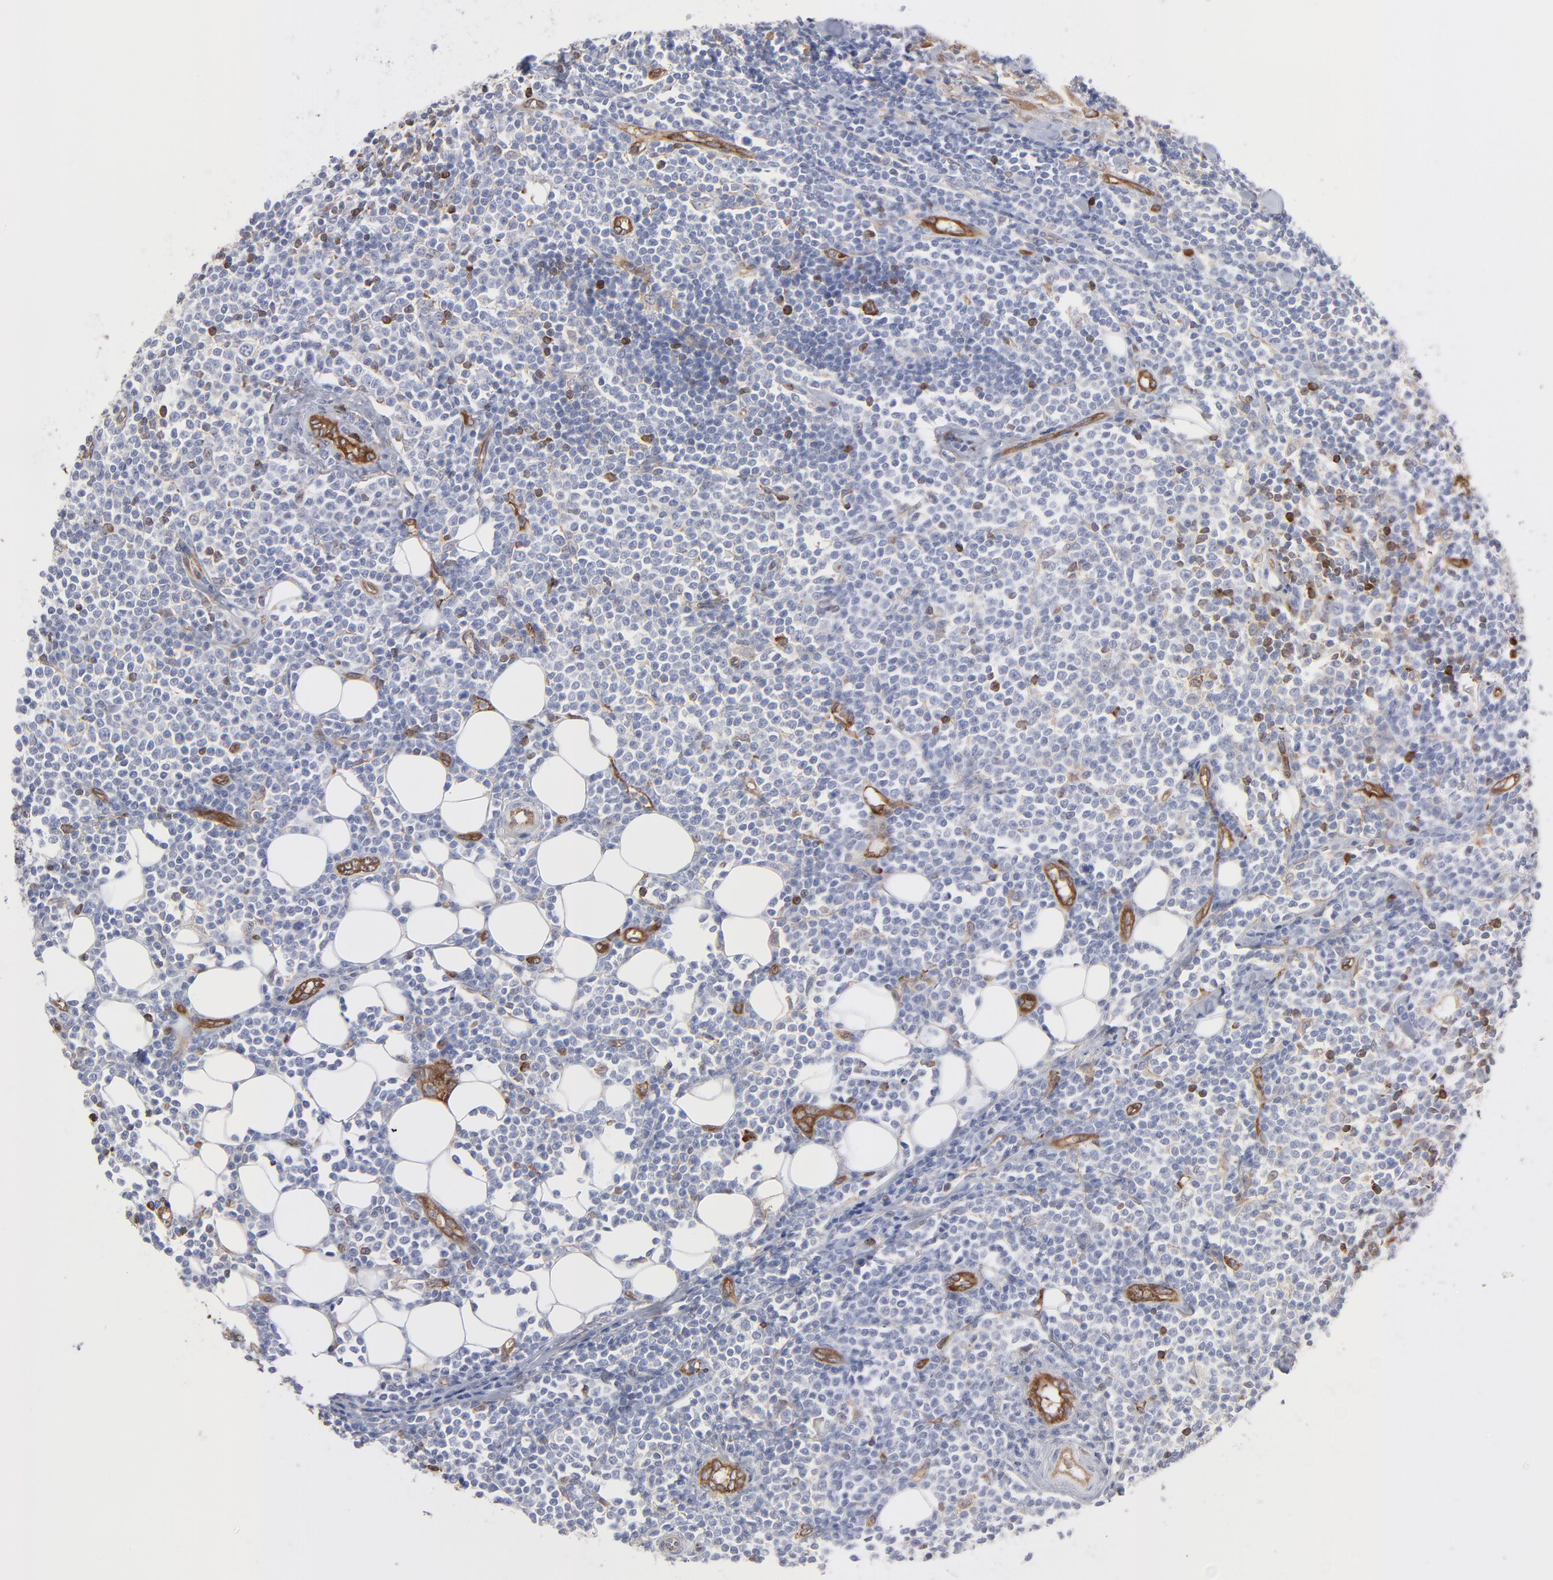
{"staining": {"intensity": "strong", "quantity": "<25%", "location": "cytoplasmic/membranous"}, "tissue": "lymphoma", "cell_type": "Tumor cells", "image_type": "cancer", "snomed": [{"axis": "morphology", "description": "Malignant lymphoma, non-Hodgkin's type, Low grade"}, {"axis": "topography", "description": "Soft tissue"}], "caption": "Immunohistochemical staining of human low-grade malignant lymphoma, non-Hodgkin's type exhibits medium levels of strong cytoplasmic/membranous expression in approximately <25% of tumor cells. The staining was performed using DAB (3,3'-diaminobenzidine), with brown indicating positive protein expression. Nuclei are stained blue with hematoxylin.", "gene": "PXN", "patient": {"sex": "male", "age": 92}}